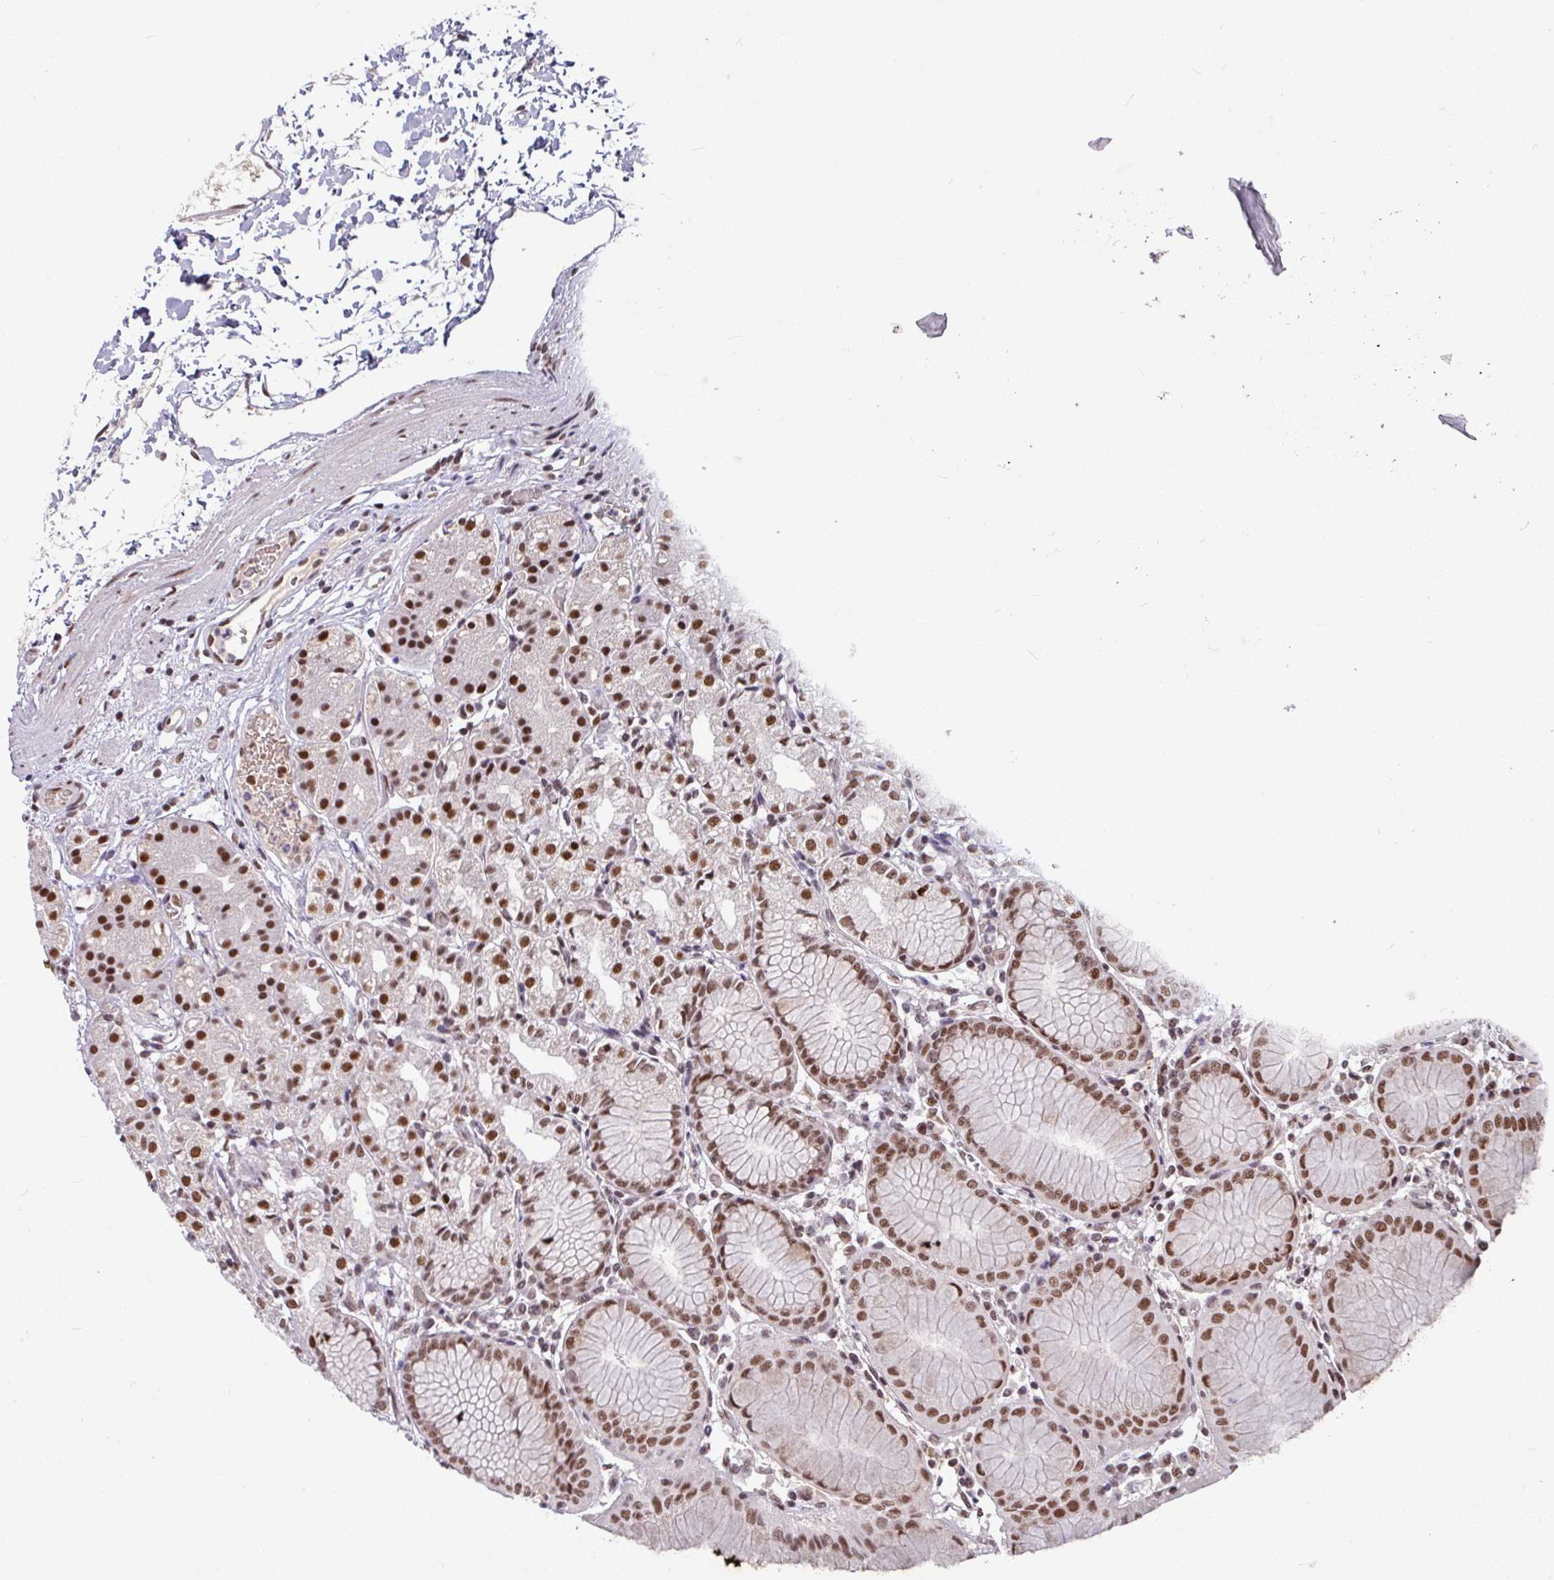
{"staining": {"intensity": "strong", "quantity": "25%-75%", "location": "nuclear"}, "tissue": "stomach", "cell_type": "Glandular cells", "image_type": "normal", "snomed": [{"axis": "morphology", "description": "Normal tissue, NOS"}, {"axis": "topography", "description": "Stomach"}], "caption": "Immunohistochemical staining of unremarkable human stomach shows strong nuclear protein staining in about 25%-75% of glandular cells.", "gene": "TDG", "patient": {"sex": "female", "age": 57}}